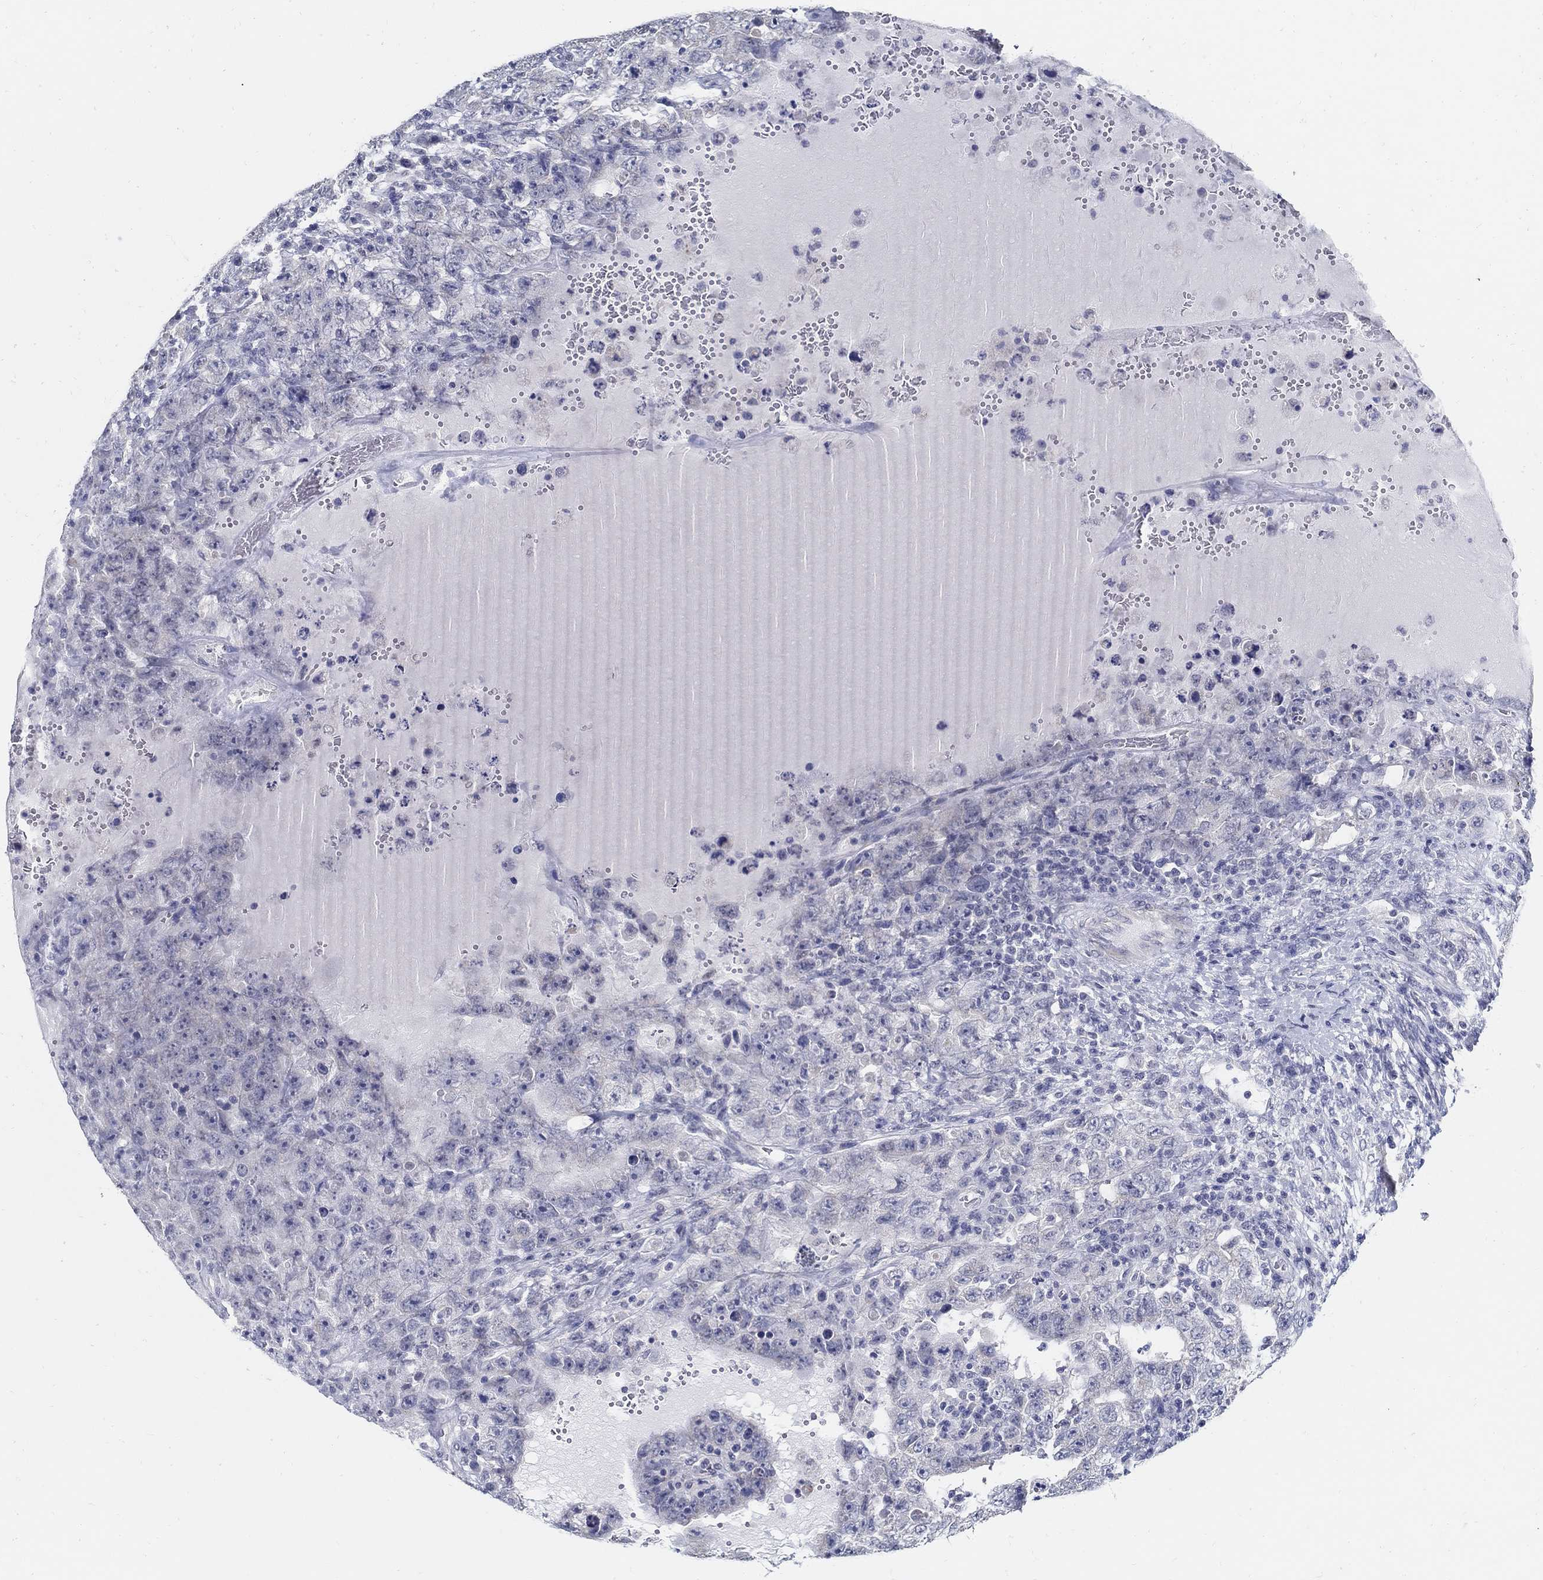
{"staining": {"intensity": "negative", "quantity": "none", "location": "none"}, "tissue": "testis cancer", "cell_type": "Tumor cells", "image_type": "cancer", "snomed": [{"axis": "morphology", "description": "Carcinoma, Embryonal, NOS"}, {"axis": "topography", "description": "Testis"}], "caption": "Immunohistochemical staining of testis embryonal carcinoma exhibits no significant staining in tumor cells.", "gene": "USP29", "patient": {"sex": "male", "age": 26}}